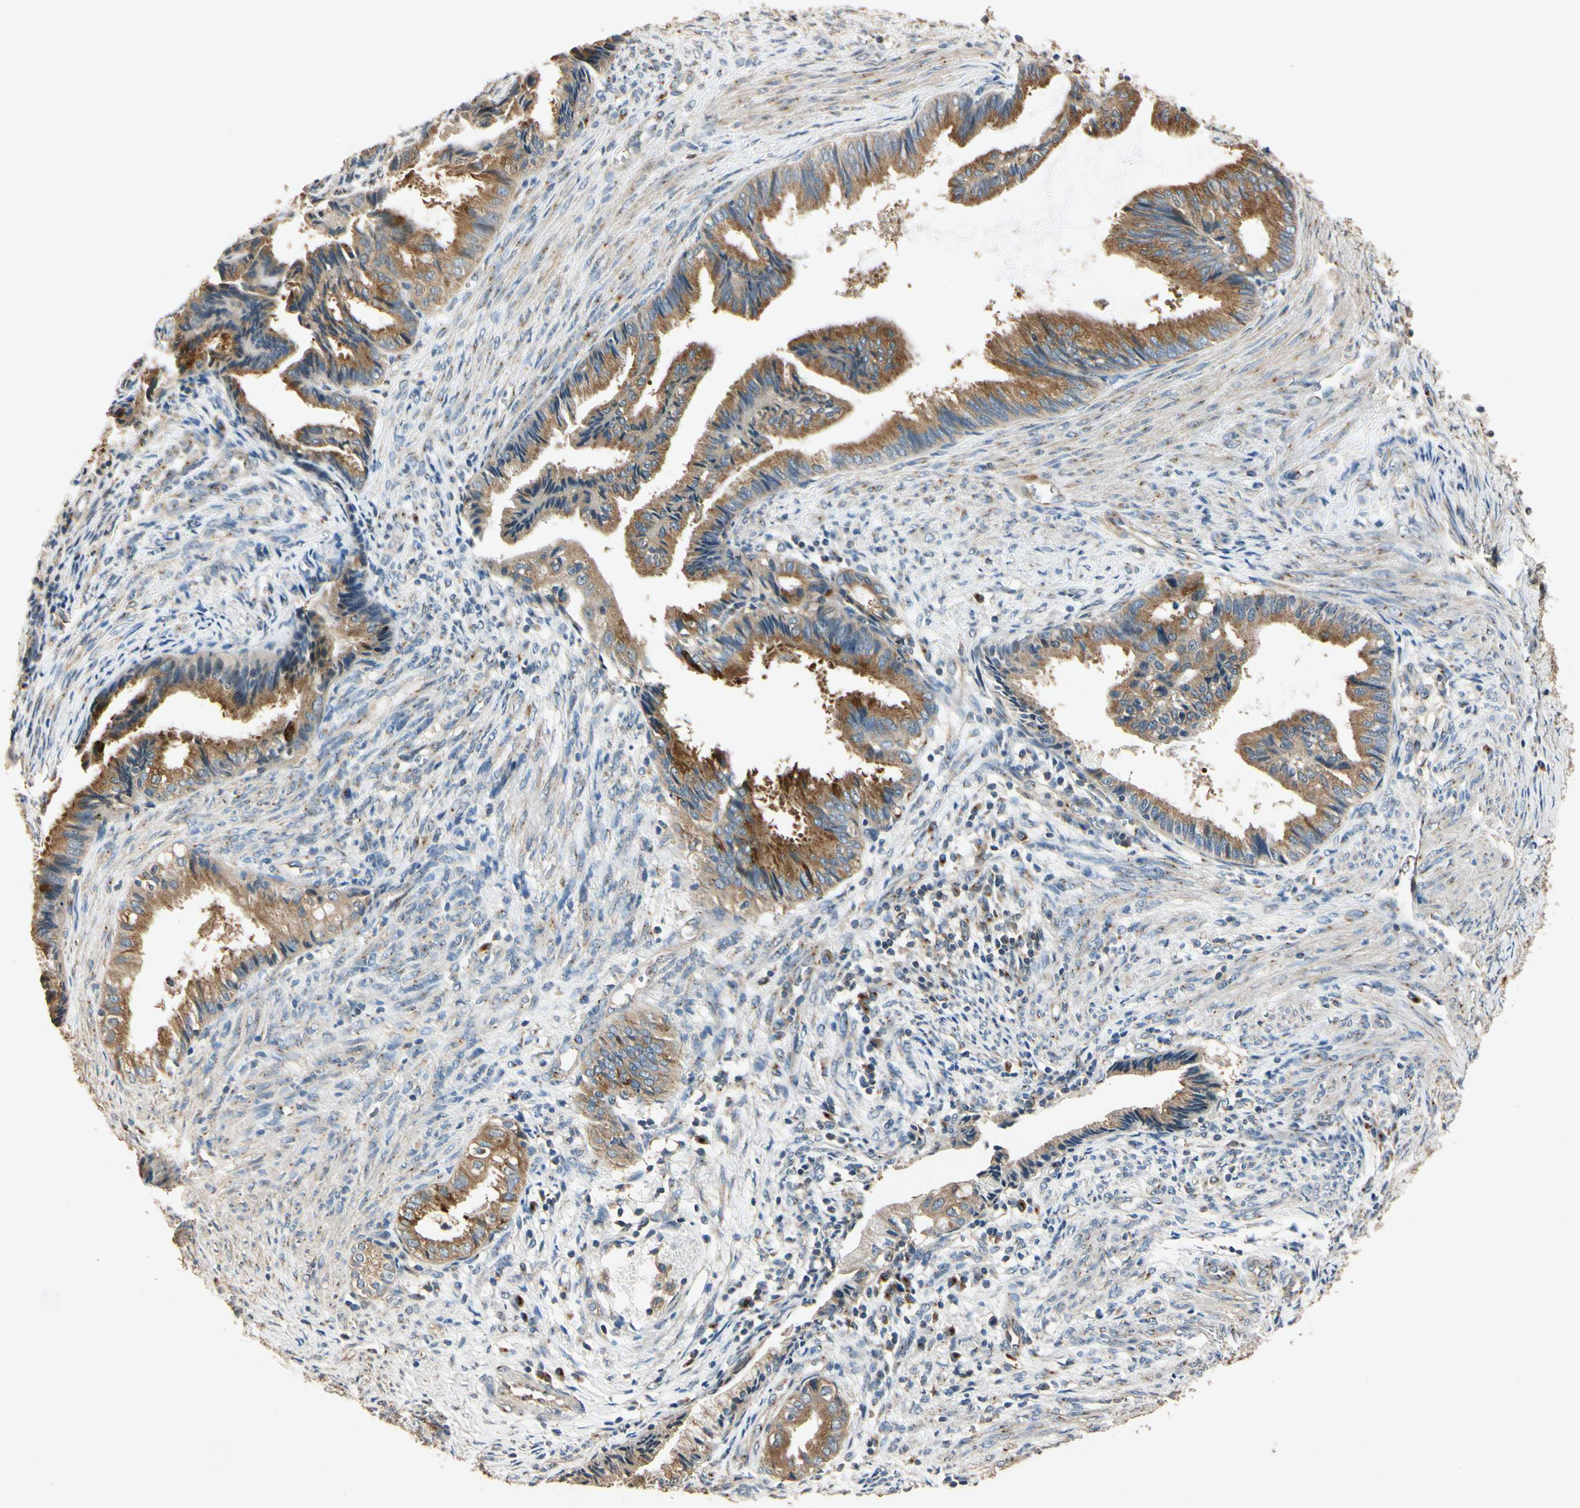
{"staining": {"intensity": "moderate", "quantity": ">75%", "location": "cytoplasmic/membranous"}, "tissue": "endometrial cancer", "cell_type": "Tumor cells", "image_type": "cancer", "snomed": [{"axis": "morphology", "description": "Adenocarcinoma, NOS"}, {"axis": "topography", "description": "Endometrium"}], "caption": "Moderate cytoplasmic/membranous staining is appreciated in about >75% of tumor cells in endometrial cancer.", "gene": "AKAP9", "patient": {"sex": "female", "age": 86}}